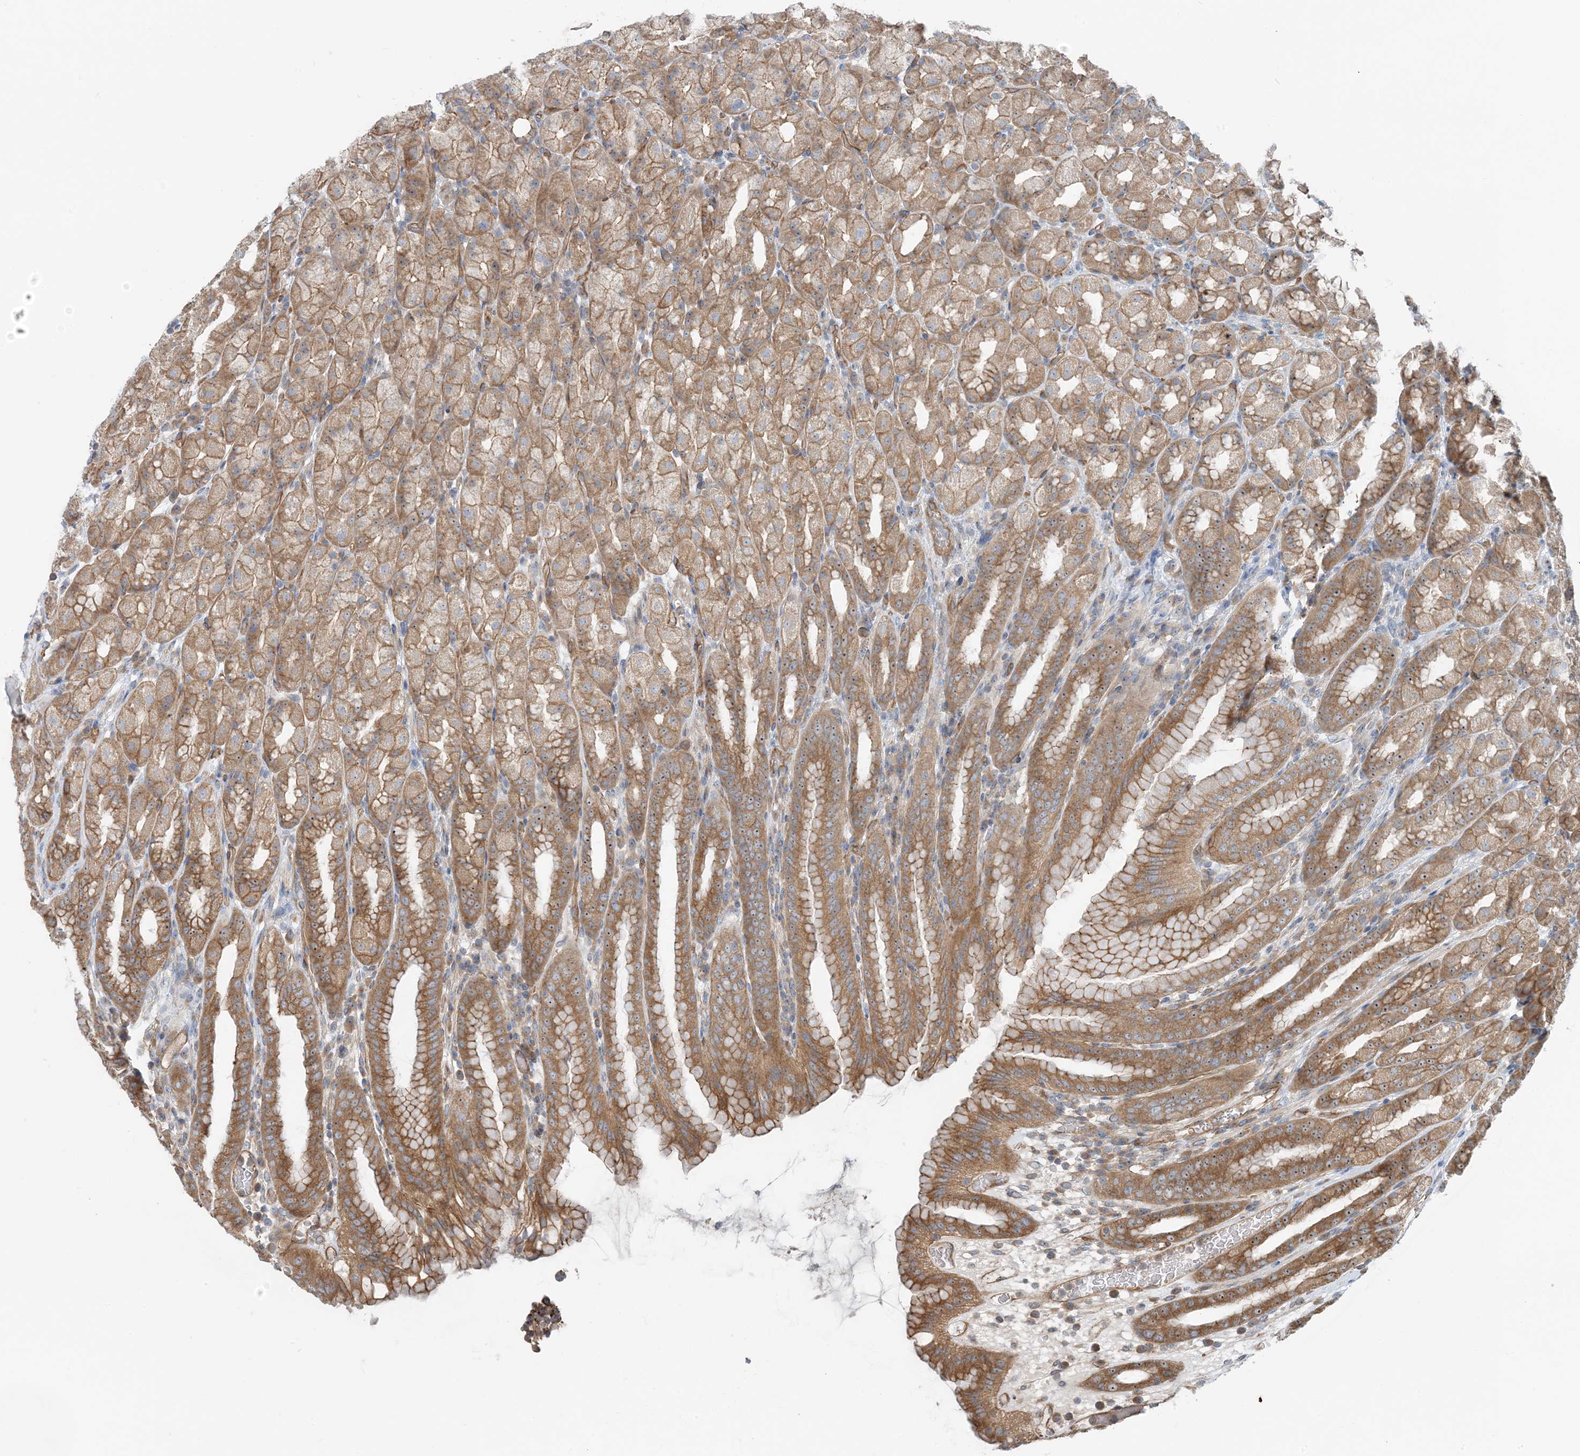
{"staining": {"intensity": "moderate", "quantity": ">75%", "location": "cytoplasmic/membranous"}, "tissue": "stomach", "cell_type": "Glandular cells", "image_type": "normal", "snomed": [{"axis": "morphology", "description": "Normal tissue, NOS"}, {"axis": "topography", "description": "Stomach, upper"}], "caption": "IHC of normal stomach displays medium levels of moderate cytoplasmic/membranous expression in about >75% of glandular cells.", "gene": "MYL5", "patient": {"sex": "male", "age": 68}}